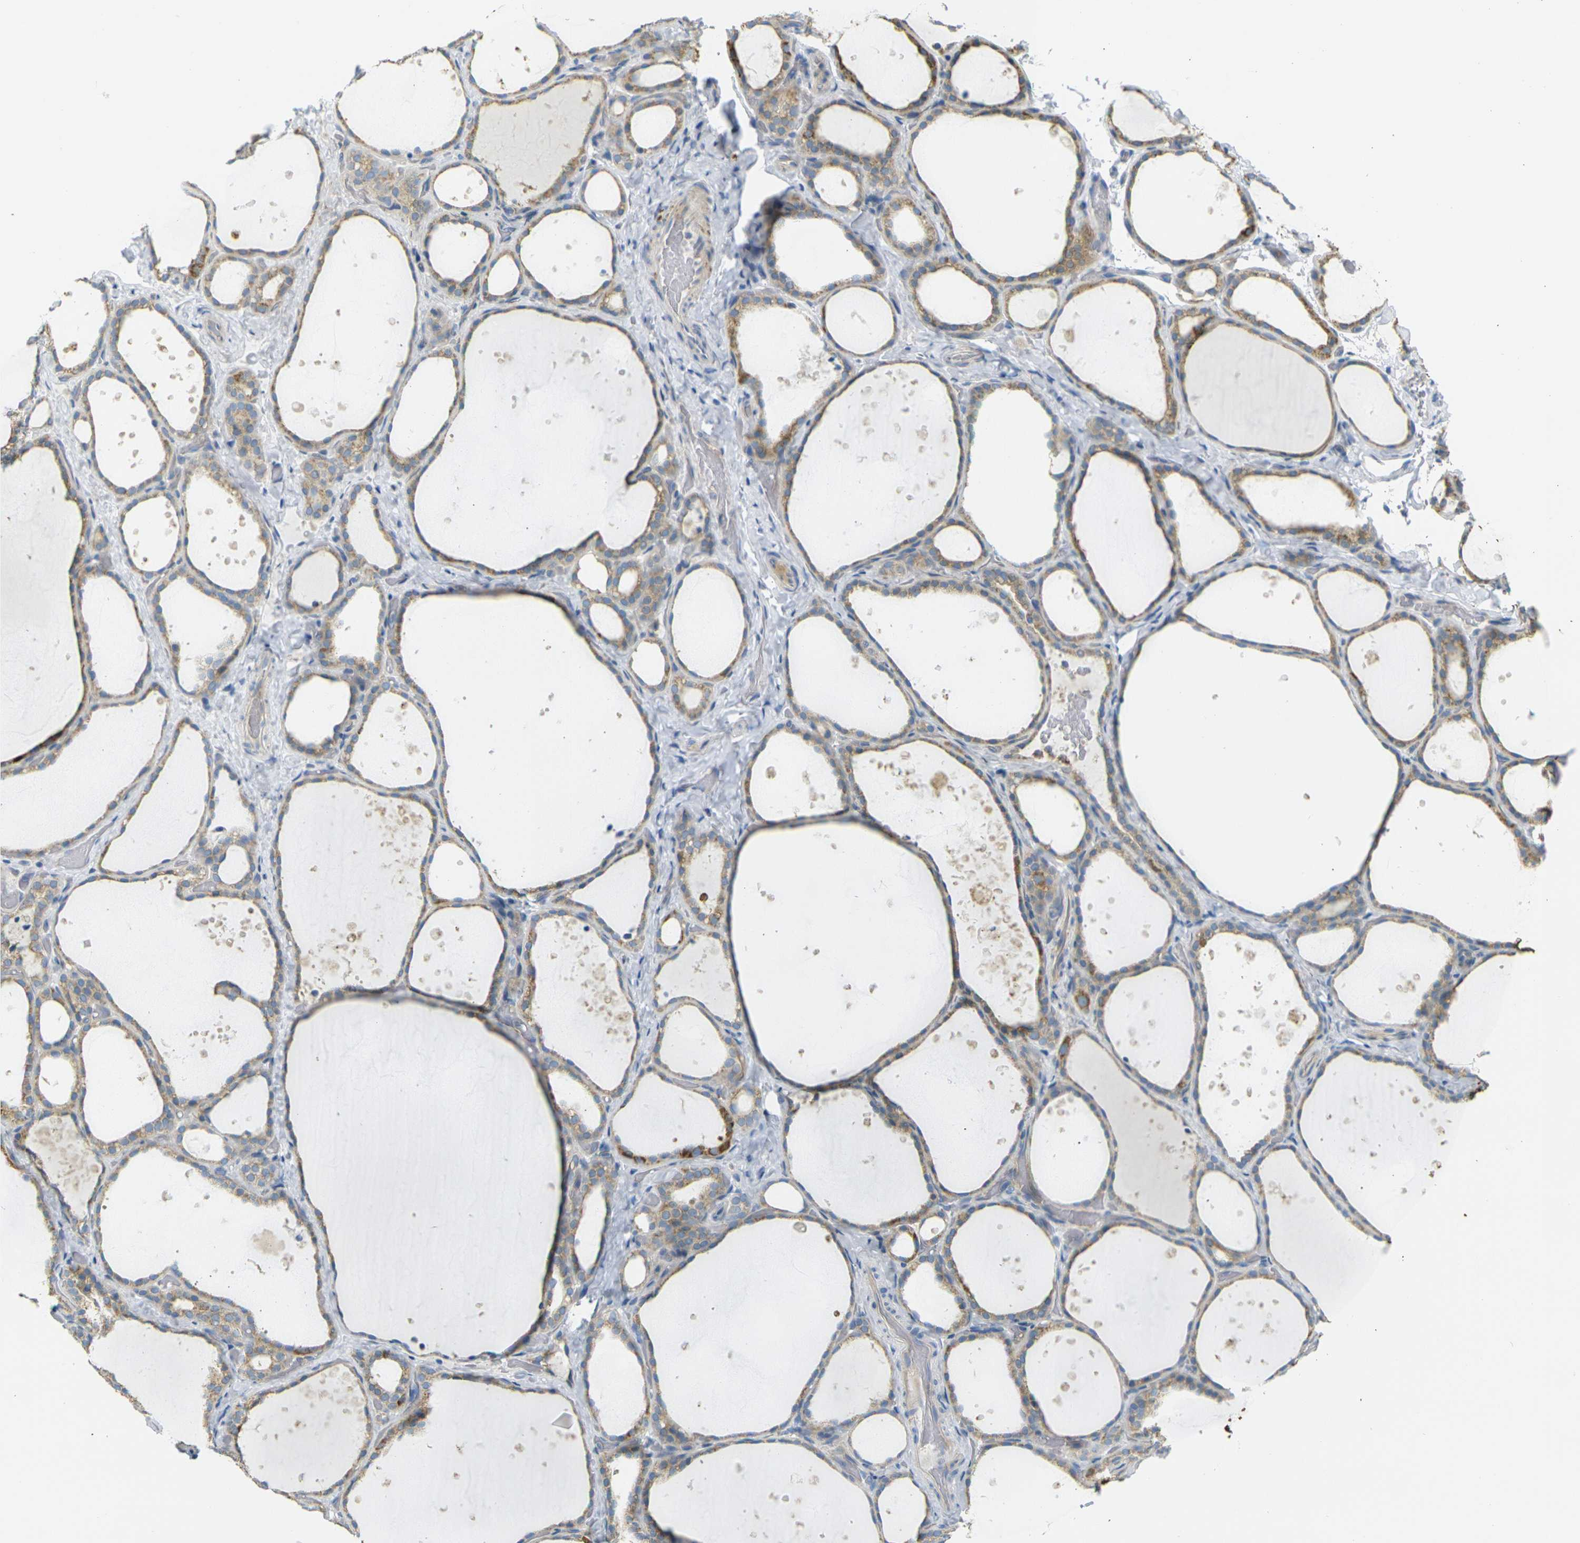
{"staining": {"intensity": "moderate", "quantity": ">75%", "location": "cytoplasmic/membranous"}, "tissue": "thyroid gland", "cell_type": "Glandular cells", "image_type": "normal", "snomed": [{"axis": "morphology", "description": "Normal tissue, NOS"}, {"axis": "topography", "description": "Thyroid gland"}], "caption": "Moderate cytoplasmic/membranous positivity is seen in about >75% of glandular cells in unremarkable thyroid gland. The protein of interest is stained brown, and the nuclei are stained in blue (DAB (3,3'-diaminobenzidine) IHC with brightfield microscopy, high magnification).", "gene": "PARD6B", "patient": {"sex": "female", "age": 44}}